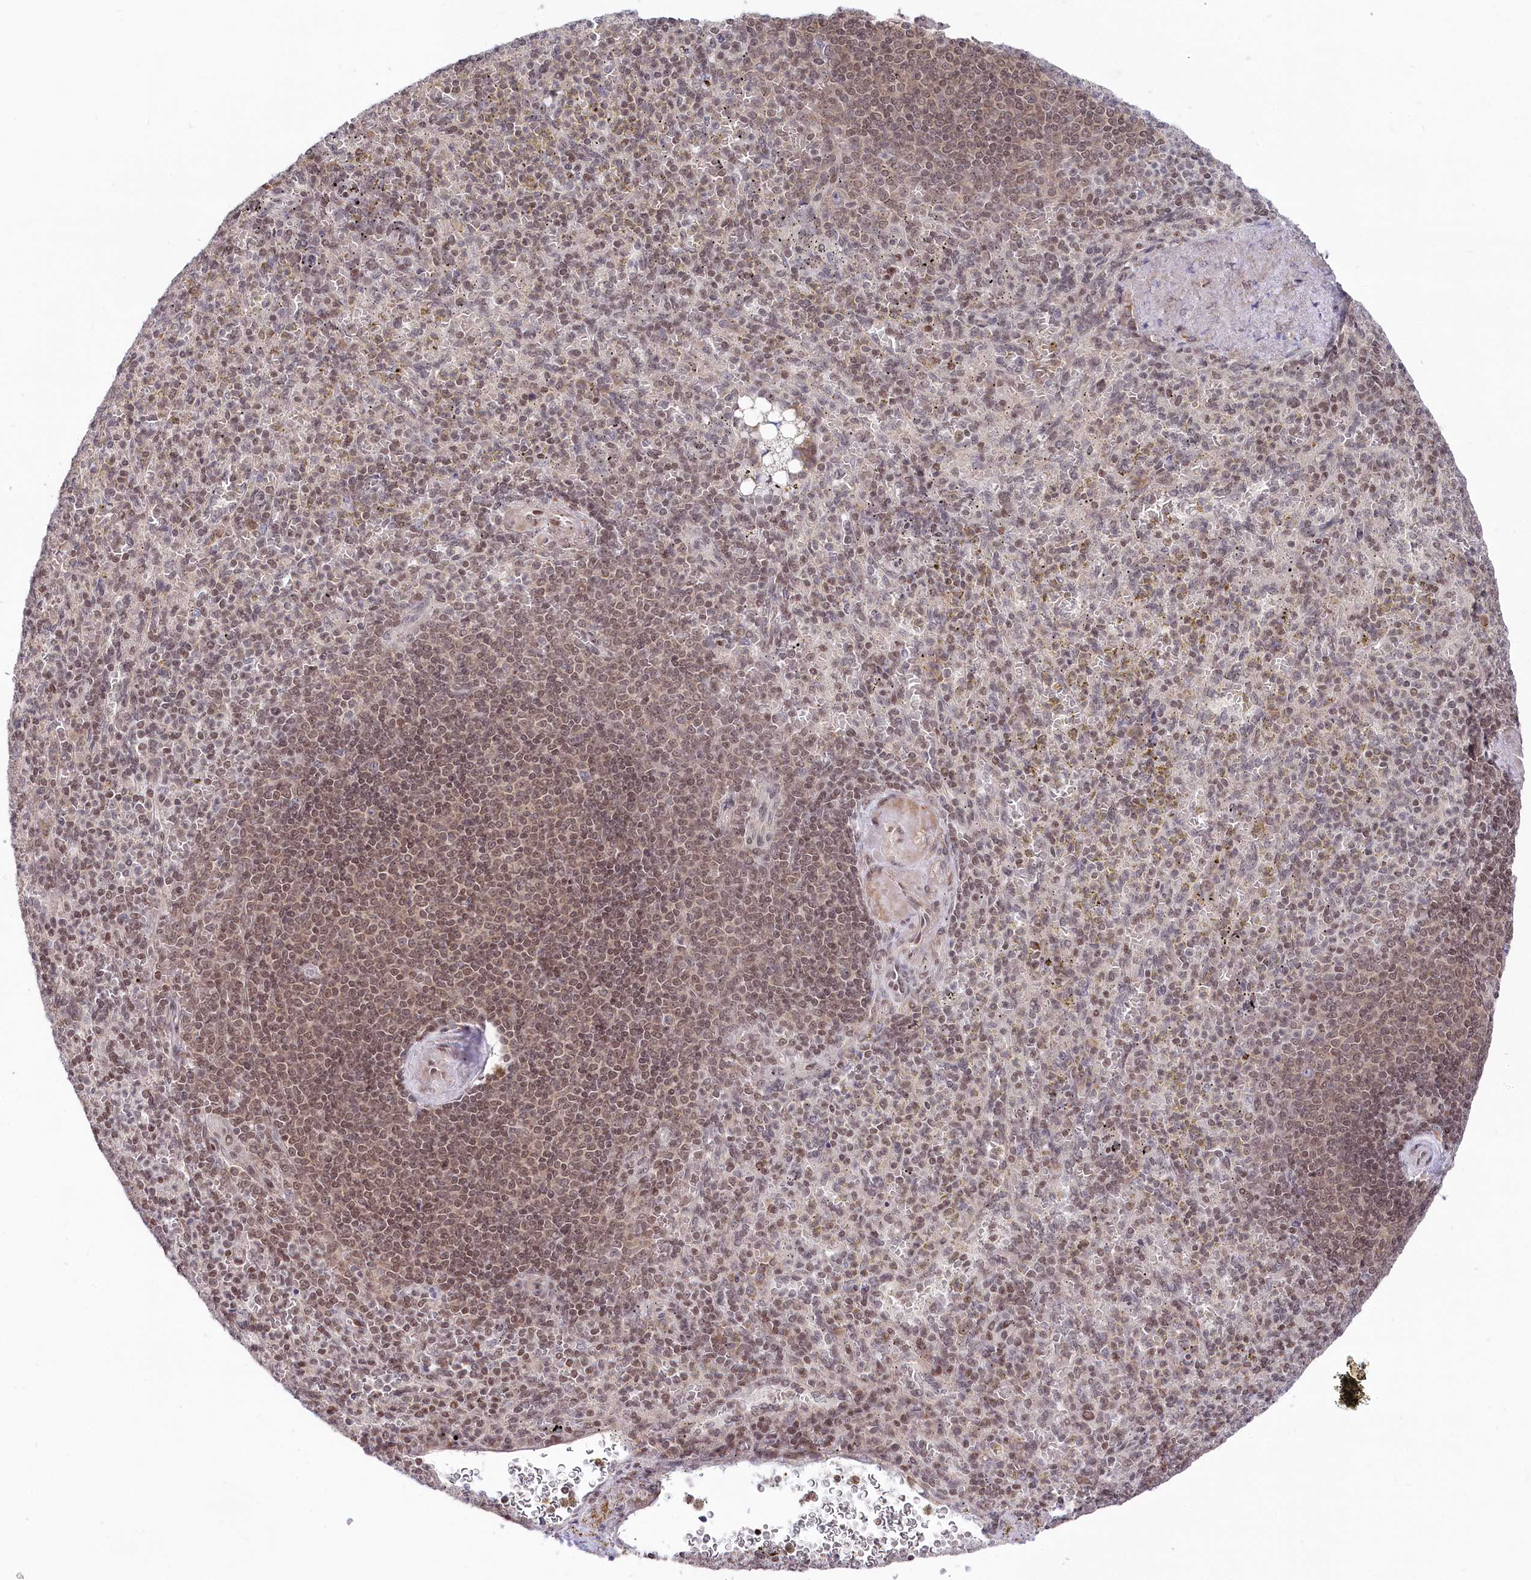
{"staining": {"intensity": "weak", "quantity": "25%-75%", "location": "nuclear"}, "tissue": "spleen", "cell_type": "Cells in red pulp", "image_type": "normal", "snomed": [{"axis": "morphology", "description": "Normal tissue, NOS"}, {"axis": "topography", "description": "Spleen"}], "caption": "The histopathology image demonstrates immunohistochemical staining of normal spleen. There is weak nuclear staining is identified in approximately 25%-75% of cells in red pulp.", "gene": "CGGBP1", "patient": {"sex": "female", "age": 74}}